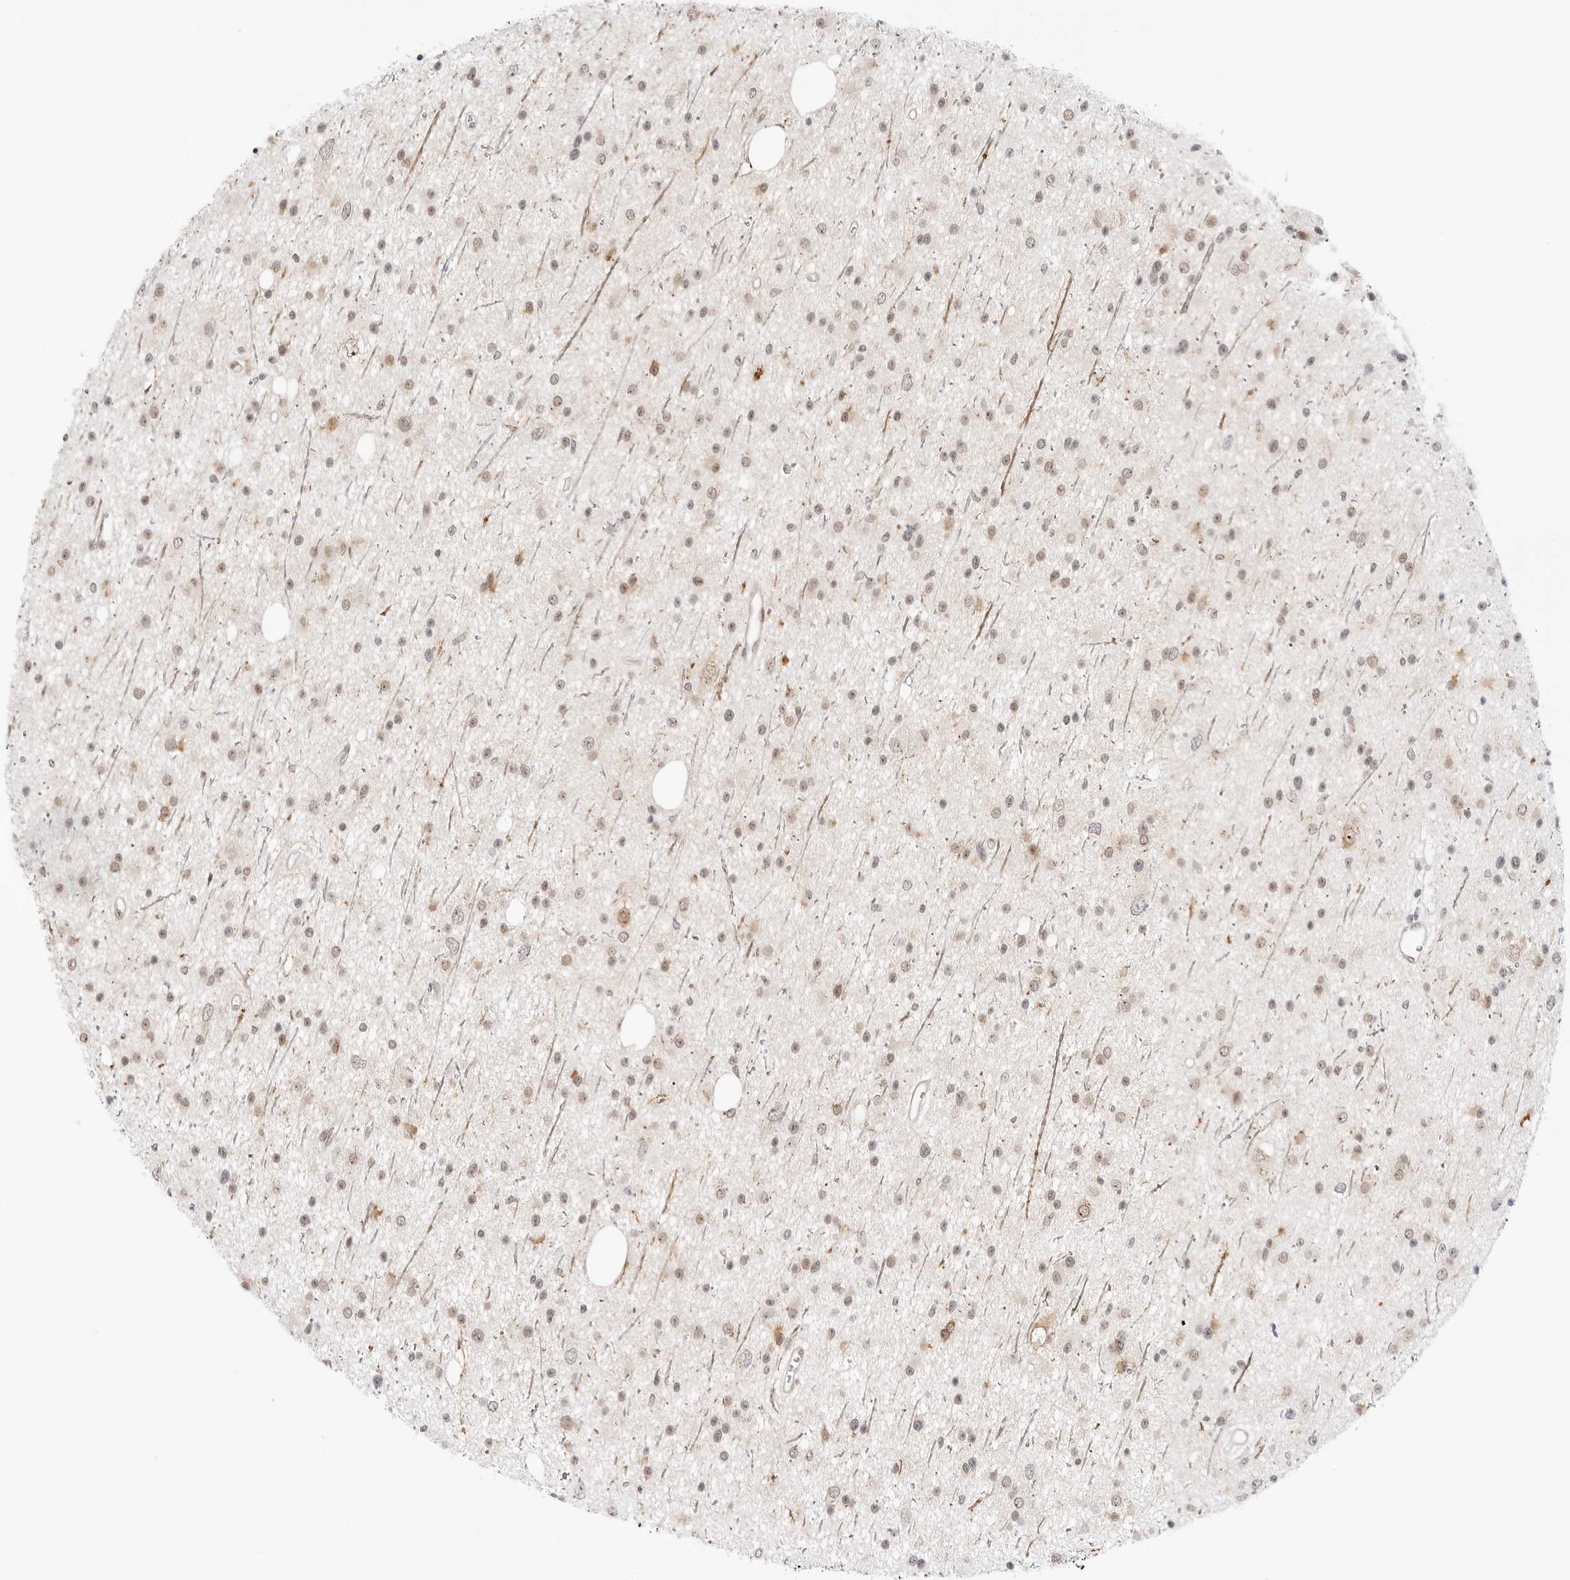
{"staining": {"intensity": "weak", "quantity": ">75%", "location": "nuclear"}, "tissue": "glioma", "cell_type": "Tumor cells", "image_type": "cancer", "snomed": [{"axis": "morphology", "description": "Glioma, malignant, Low grade"}, {"axis": "topography", "description": "Cerebral cortex"}], "caption": "The histopathology image exhibits a brown stain indicating the presence of a protein in the nuclear of tumor cells in malignant glioma (low-grade).", "gene": "HIPK3", "patient": {"sex": "female", "age": 39}}